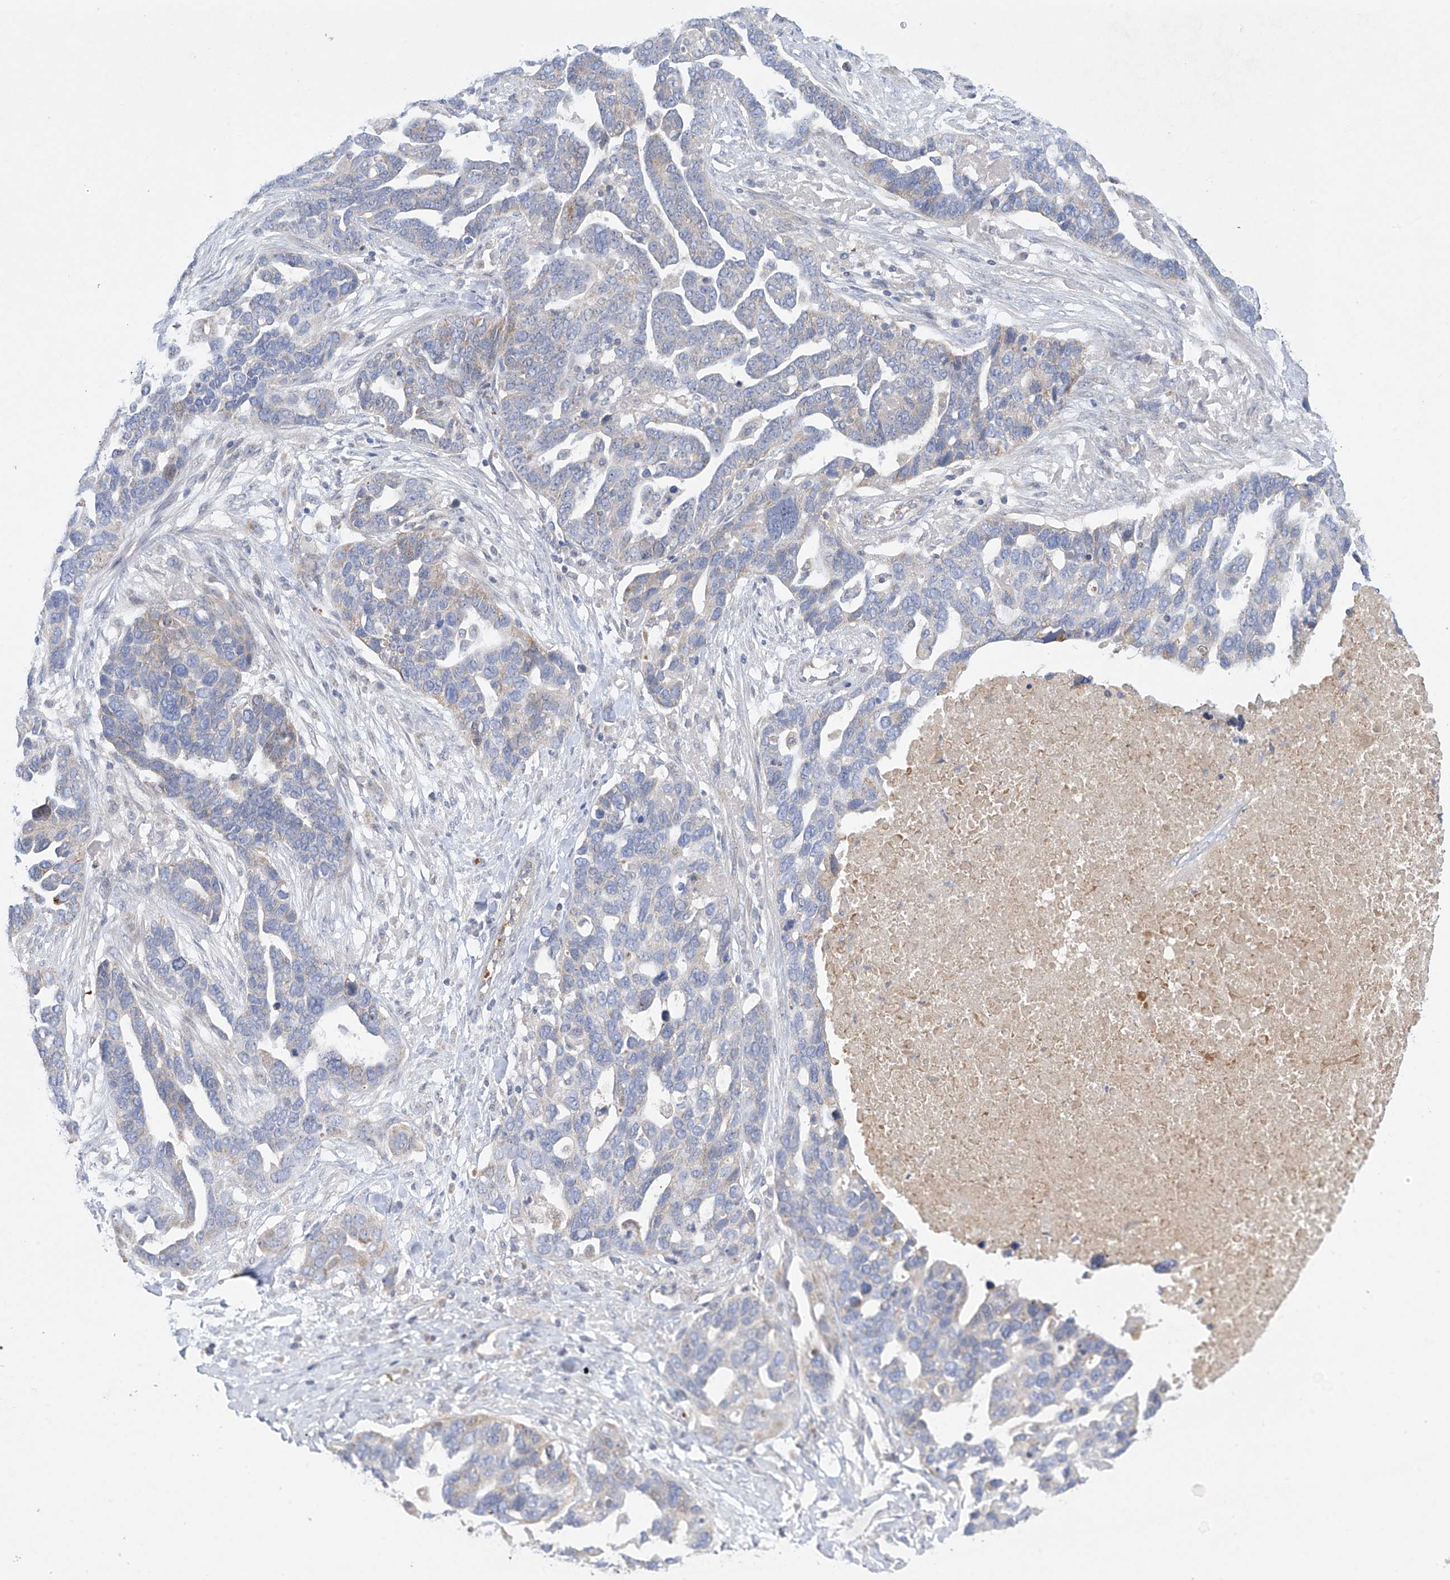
{"staining": {"intensity": "weak", "quantity": "<25%", "location": "cytoplasmic/membranous"}, "tissue": "ovarian cancer", "cell_type": "Tumor cells", "image_type": "cancer", "snomed": [{"axis": "morphology", "description": "Cystadenocarcinoma, serous, NOS"}, {"axis": "topography", "description": "Ovary"}], "caption": "A high-resolution photomicrograph shows immunohistochemistry staining of ovarian cancer (serous cystadenocarcinoma), which exhibits no significant expression in tumor cells. (DAB IHC with hematoxylin counter stain).", "gene": "METTL18", "patient": {"sex": "female", "age": 54}}